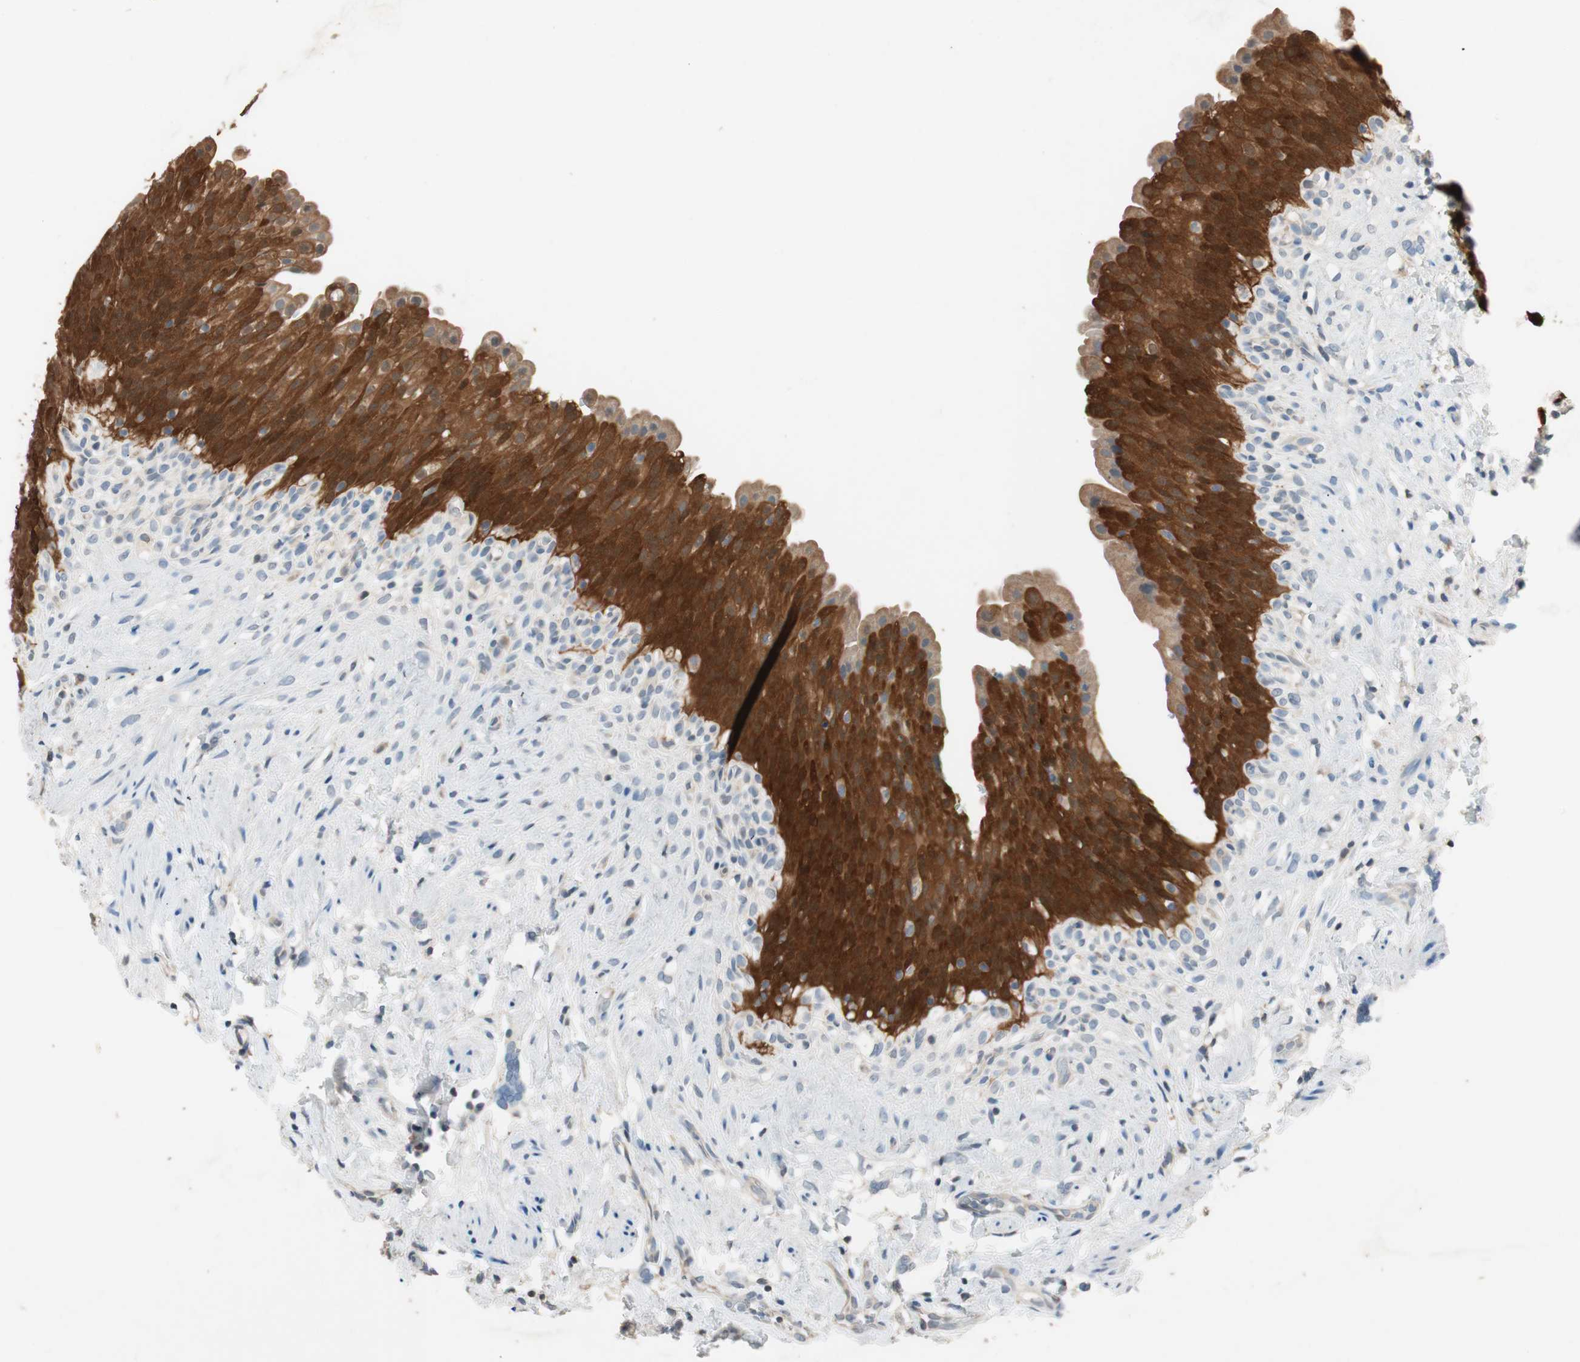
{"staining": {"intensity": "strong", "quantity": ">75%", "location": "cytoplasmic/membranous"}, "tissue": "urinary bladder", "cell_type": "Urothelial cells", "image_type": "normal", "snomed": [{"axis": "morphology", "description": "Normal tissue, NOS"}, {"axis": "topography", "description": "Urinary bladder"}], "caption": "Unremarkable urinary bladder shows strong cytoplasmic/membranous staining in approximately >75% of urothelial cells.", "gene": "SERPINB5", "patient": {"sex": "female", "age": 79}}